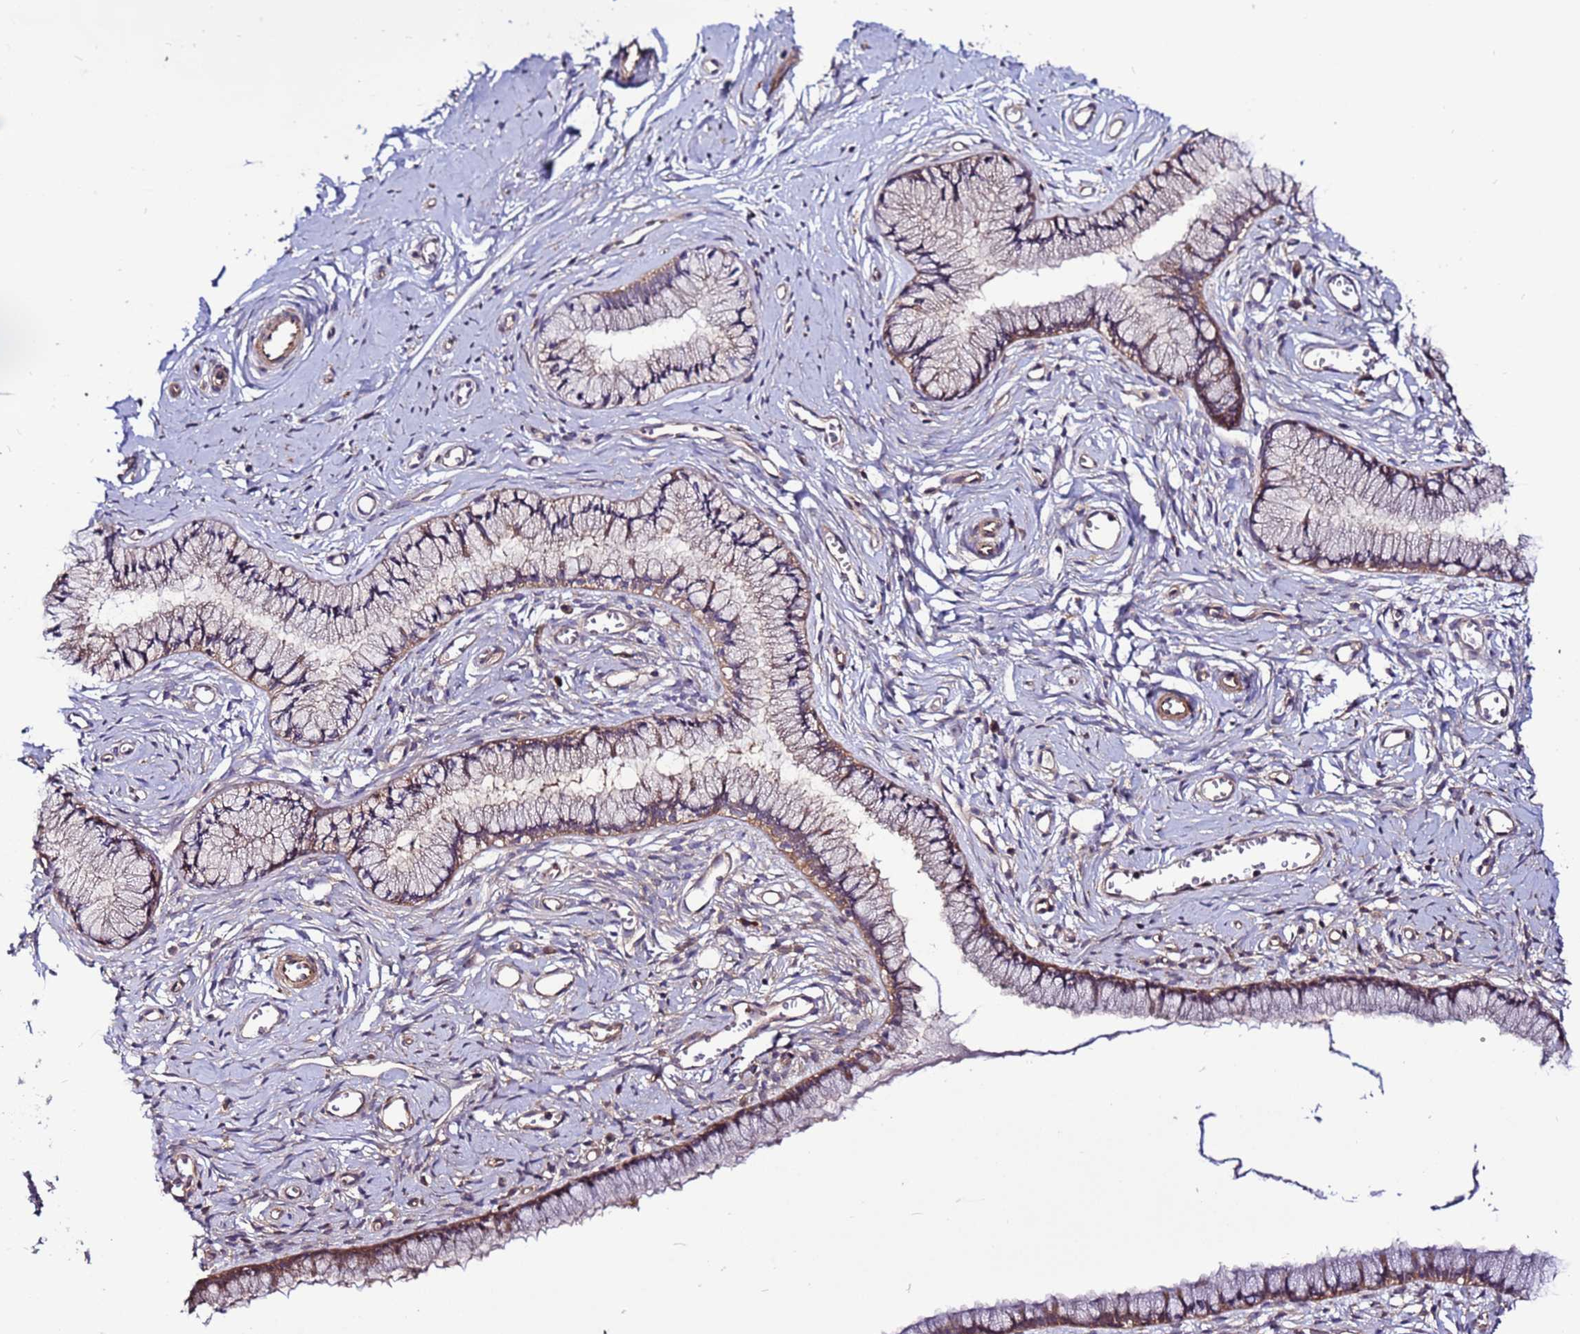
{"staining": {"intensity": "moderate", "quantity": ">75%", "location": "cytoplasmic/membranous"}, "tissue": "cervix", "cell_type": "Glandular cells", "image_type": "normal", "snomed": [{"axis": "morphology", "description": "Normal tissue, NOS"}, {"axis": "topography", "description": "Cervix"}], "caption": "Protein analysis of unremarkable cervix reveals moderate cytoplasmic/membranous positivity in approximately >75% of glandular cells.", "gene": "STK38L", "patient": {"sex": "female", "age": 40}}